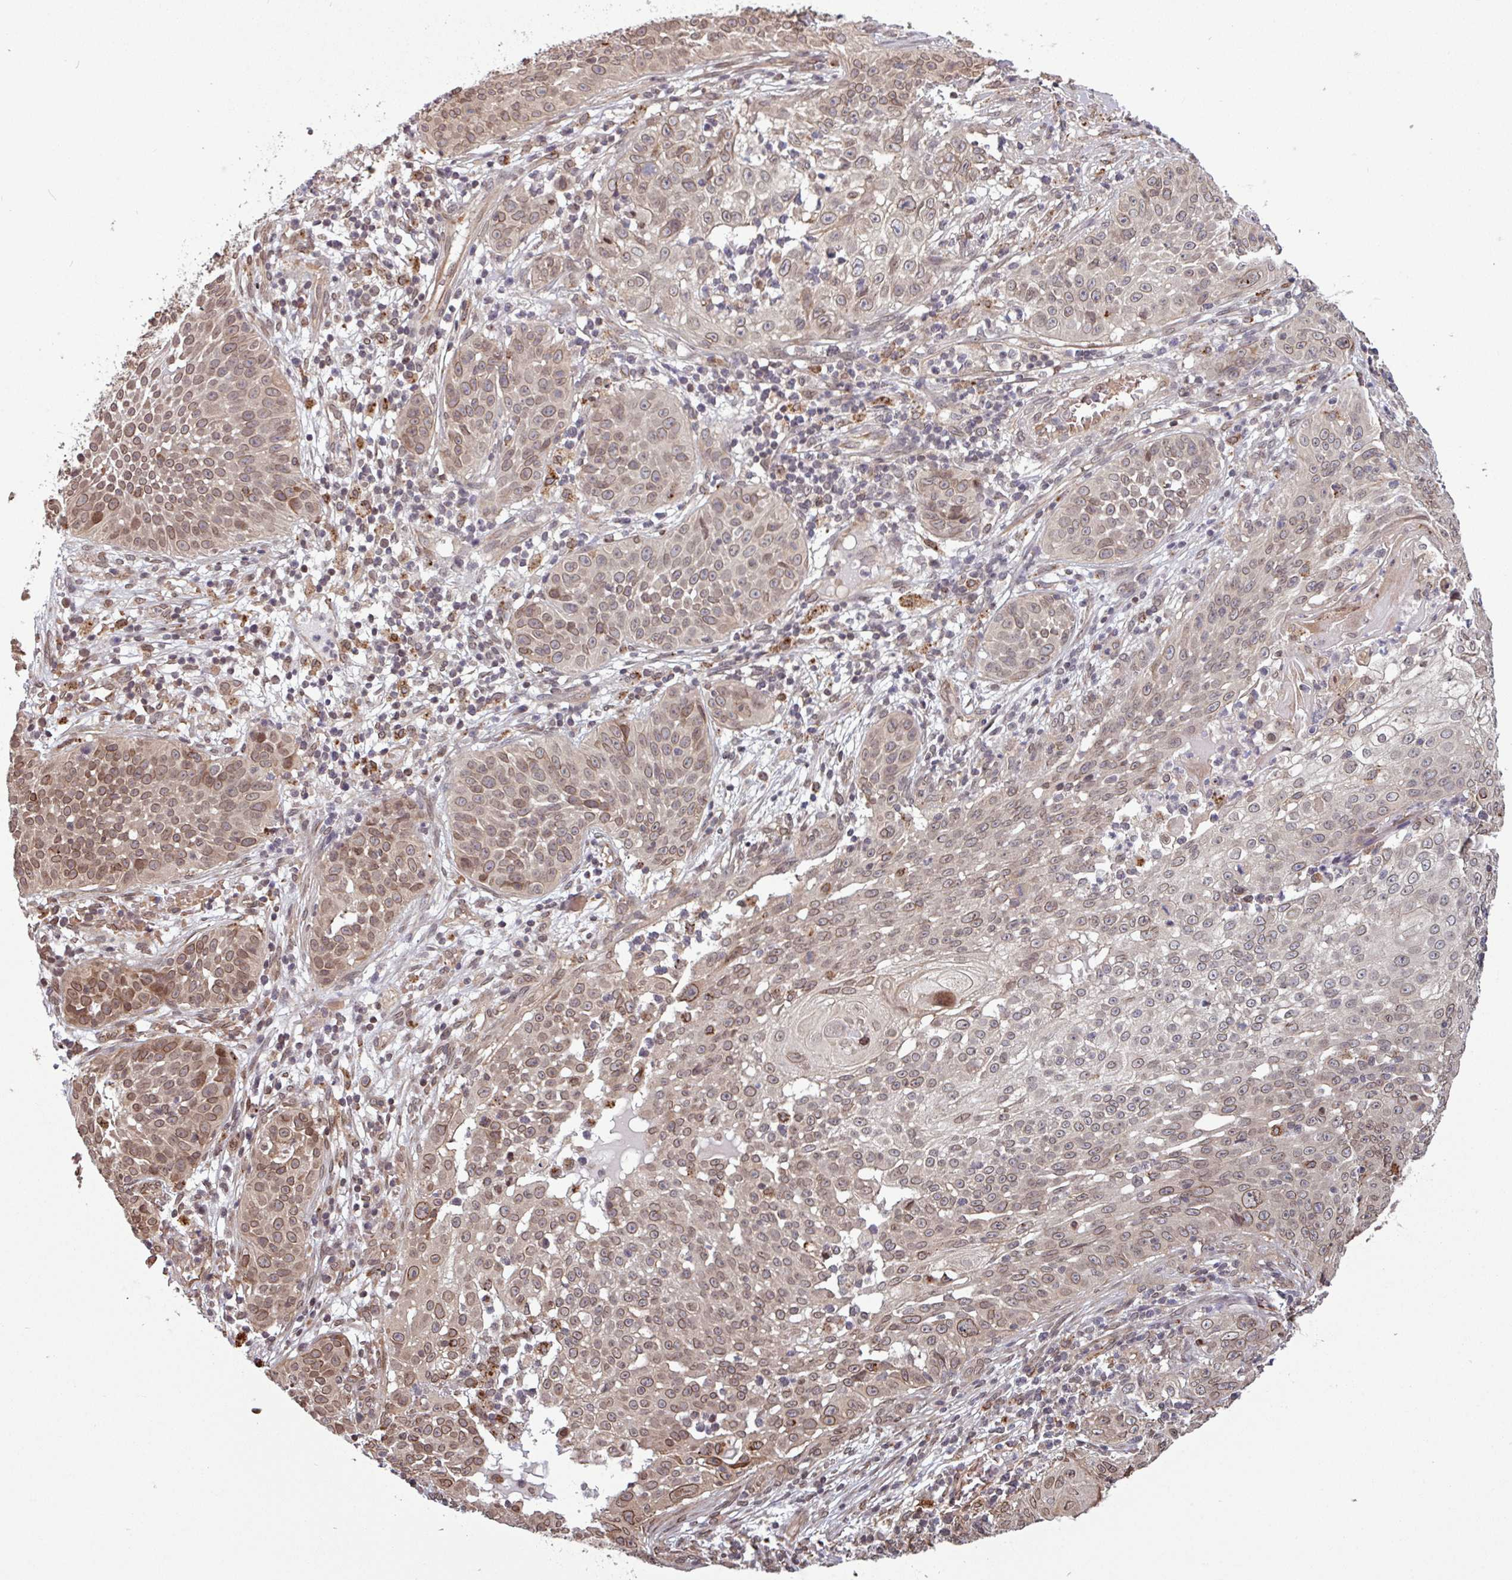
{"staining": {"intensity": "weak", "quantity": ">75%", "location": "cytoplasmic/membranous,nuclear"}, "tissue": "skin cancer", "cell_type": "Tumor cells", "image_type": "cancer", "snomed": [{"axis": "morphology", "description": "Squamous cell carcinoma, NOS"}, {"axis": "topography", "description": "Skin"}], "caption": "An immunohistochemistry image of neoplastic tissue is shown. Protein staining in brown highlights weak cytoplasmic/membranous and nuclear positivity in squamous cell carcinoma (skin) within tumor cells.", "gene": "RBM4B", "patient": {"sex": "male", "age": 24}}